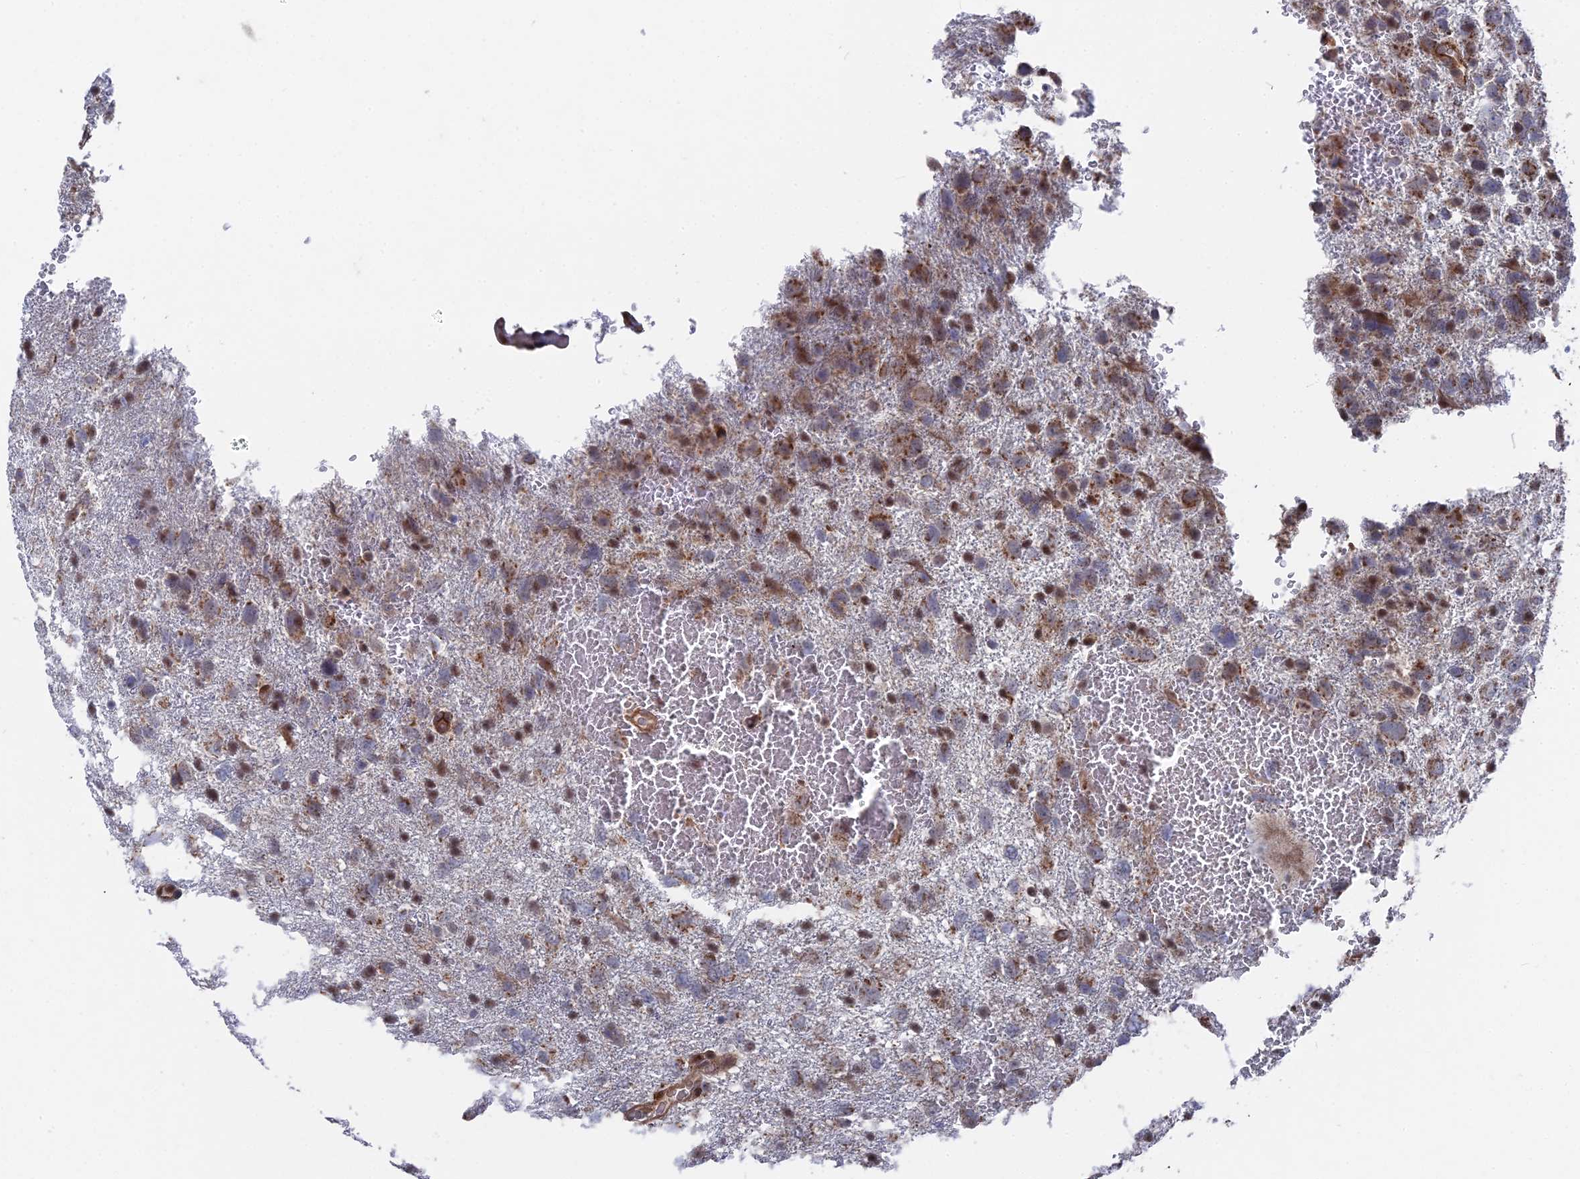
{"staining": {"intensity": "moderate", "quantity": "25%-75%", "location": "cytoplasmic/membranous"}, "tissue": "glioma", "cell_type": "Tumor cells", "image_type": "cancer", "snomed": [{"axis": "morphology", "description": "Glioma, malignant, High grade"}, {"axis": "topography", "description": "Brain"}], "caption": "The photomicrograph reveals staining of malignant glioma (high-grade), revealing moderate cytoplasmic/membranous protein staining (brown color) within tumor cells.", "gene": "UNC5D", "patient": {"sex": "male", "age": 61}}